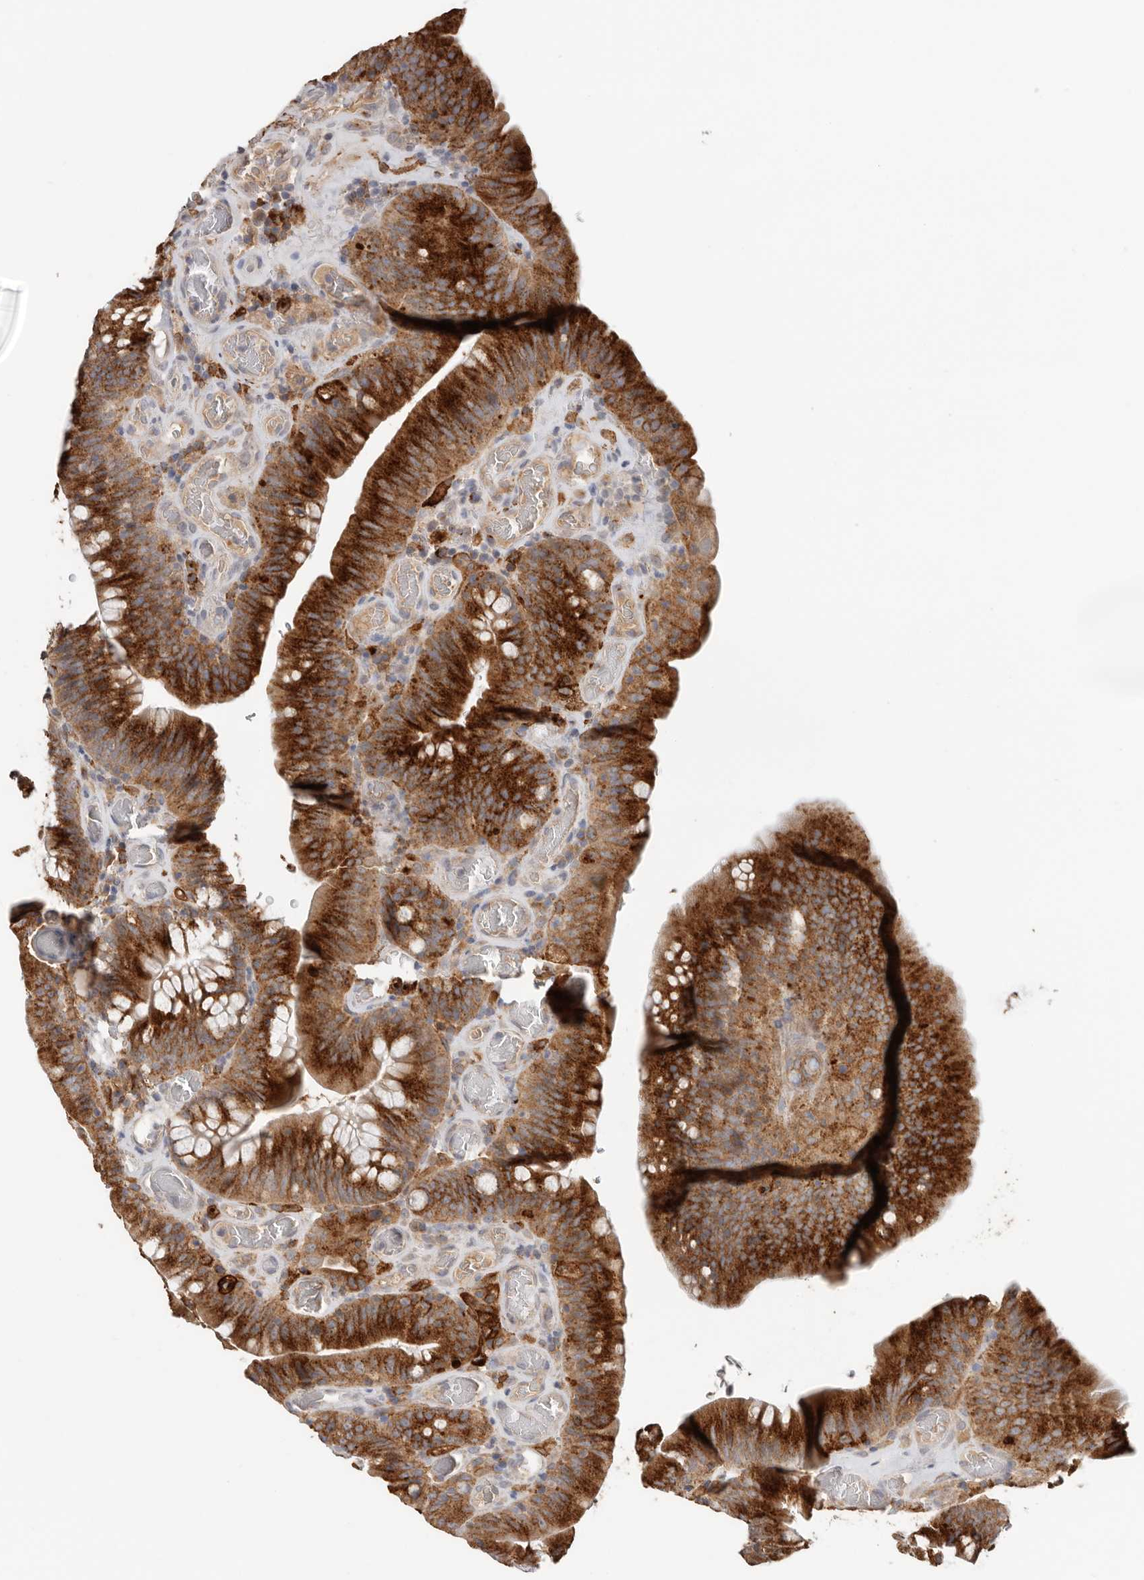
{"staining": {"intensity": "strong", "quantity": ">75%", "location": "cytoplasmic/membranous"}, "tissue": "colorectal cancer", "cell_type": "Tumor cells", "image_type": "cancer", "snomed": [{"axis": "morphology", "description": "Normal tissue, NOS"}, {"axis": "topography", "description": "Colon"}], "caption": "This histopathology image demonstrates immunohistochemistry (IHC) staining of human colorectal cancer, with high strong cytoplasmic/membranous positivity in approximately >75% of tumor cells.", "gene": "TFRC", "patient": {"sex": "female", "age": 82}}